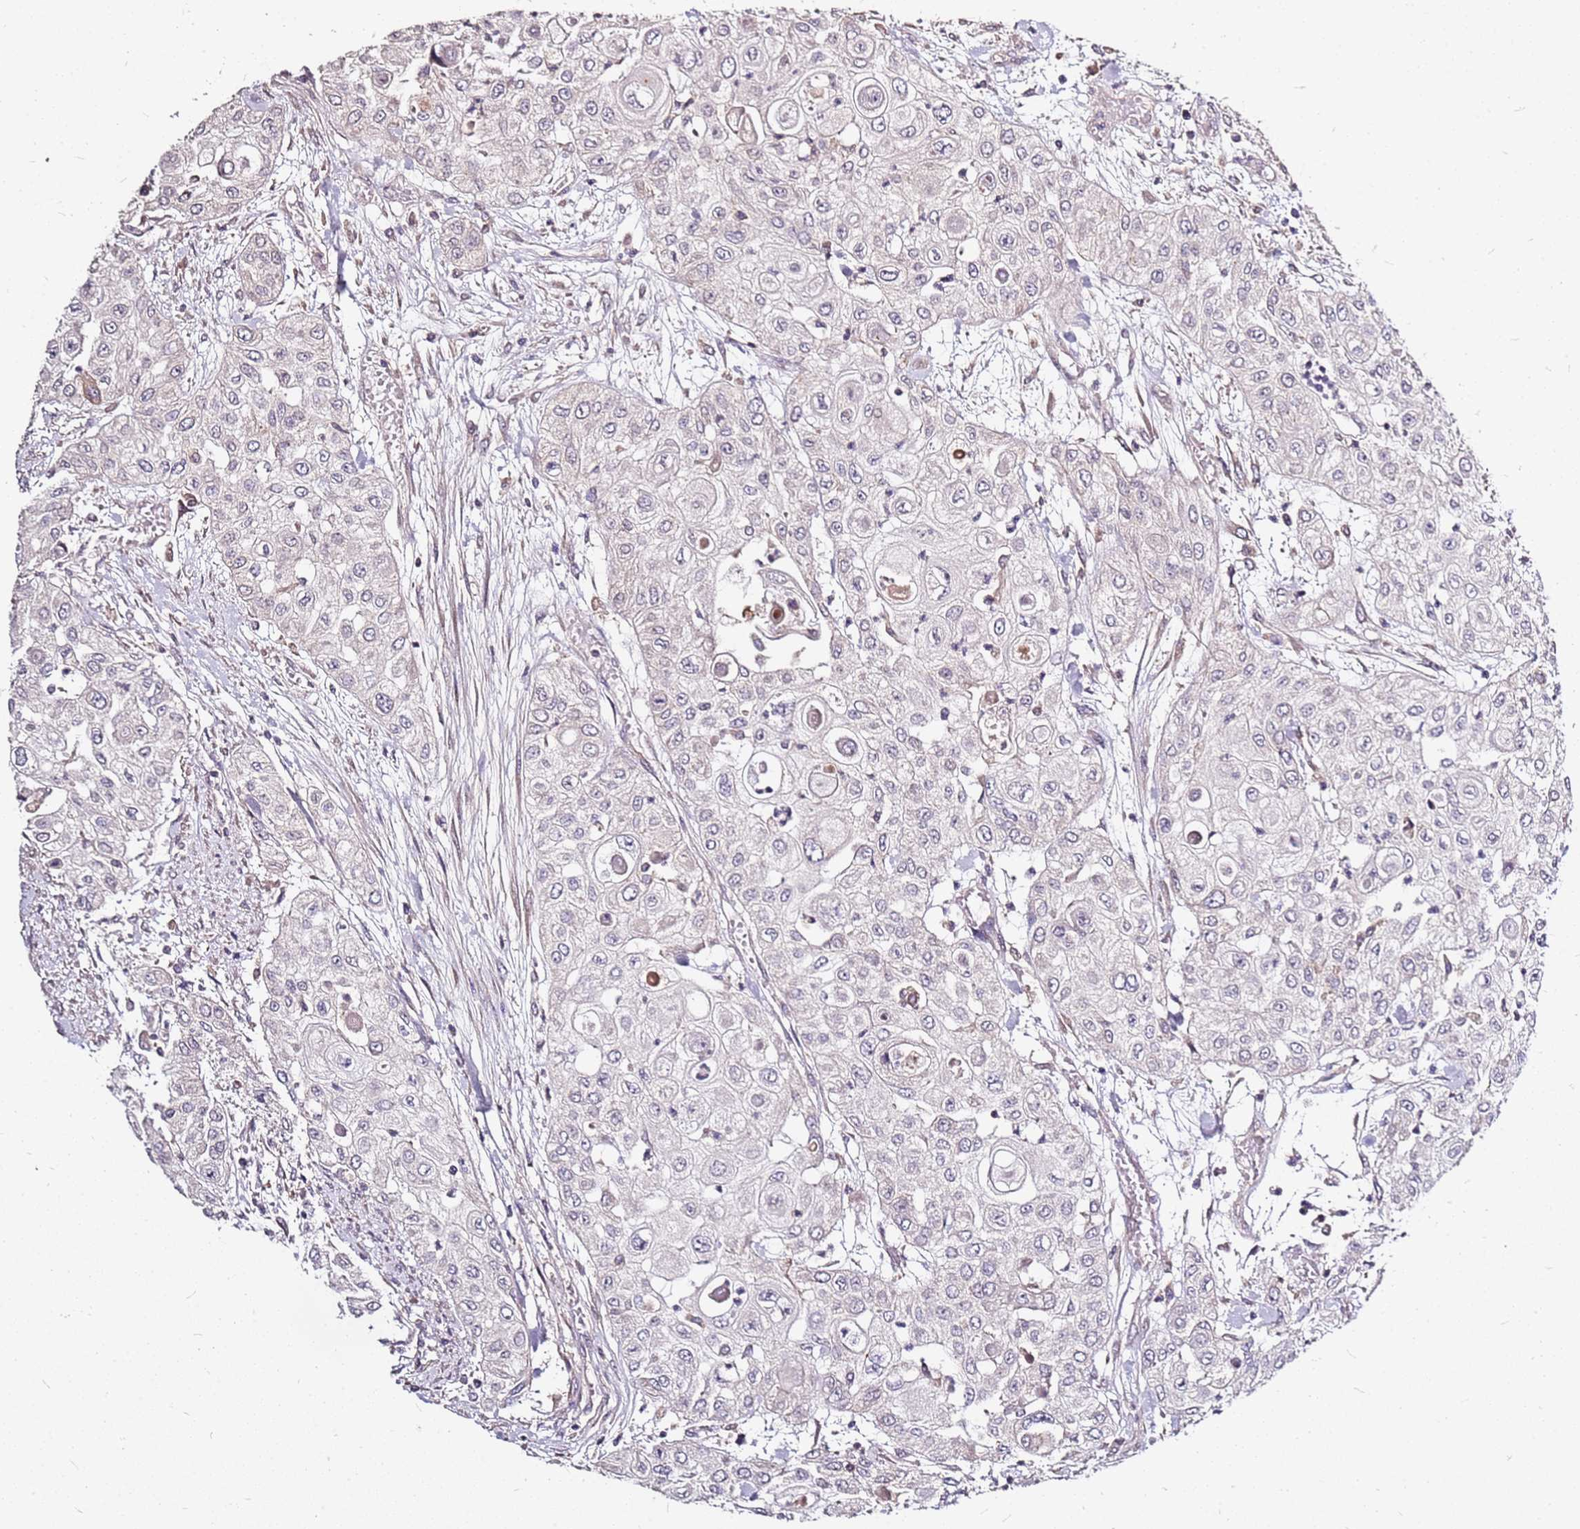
{"staining": {"intensity": "negative", "quantity": "none", "location": "none"}, "tissue": "urothelial cancer", "cell_type": "Tumor cells", "image_type": "cancer", "snomed": [{"axis": "morphology", "description": "Urothelial carcinoma, High grade"}, {"axis": "topography", "description": "Urinary bladder"}], "caption": "Protein analysis of urothelial carcinoma (high-grade) displays no significant expression in tumor cells.", "gene": "DCDC2C", "patient": {"sex": "female", "age": 79}}